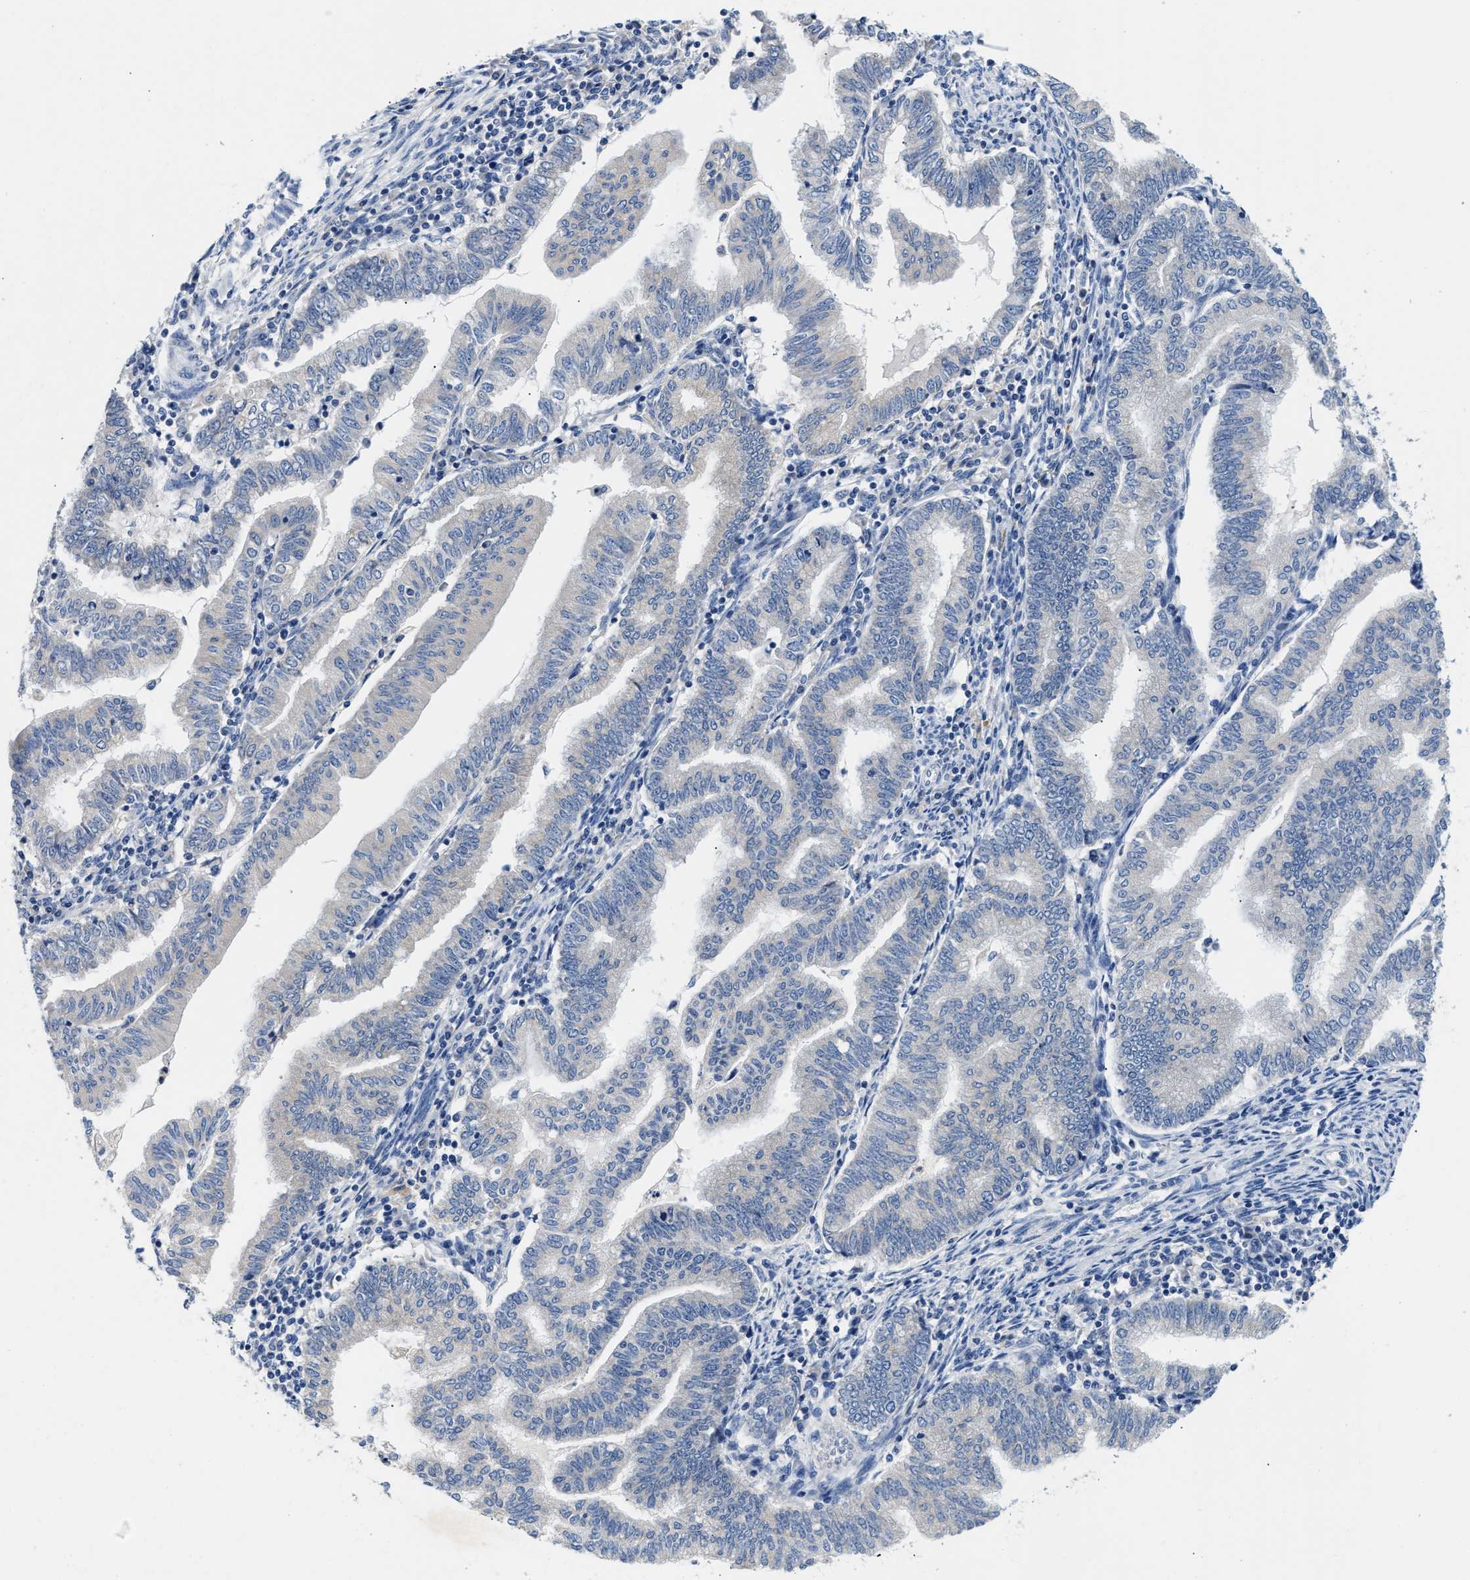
{"staining": {"intensity": "negative", "quantity": "none", "location": "none"}, "tissue": "endometrial cancer", "cell_type": "Tumor cells", "image_type": "cancer", "snomed": [{"axis": "morphology", "description": "Polyp, NOS"}, {"axis": "morphology", "description": "Adenocarcinoma, NOS"}, {"axis": "morphology", "description": "Adenoma, NOS"}, {"axis": "topography", "description": "Endometrium"}], "caption": "Image shows no significant protein staining in tumor cells of endometrial adenocarcinoma.", "gene": "FAM185A", "patient": {"sex": "female", "age": 79}}